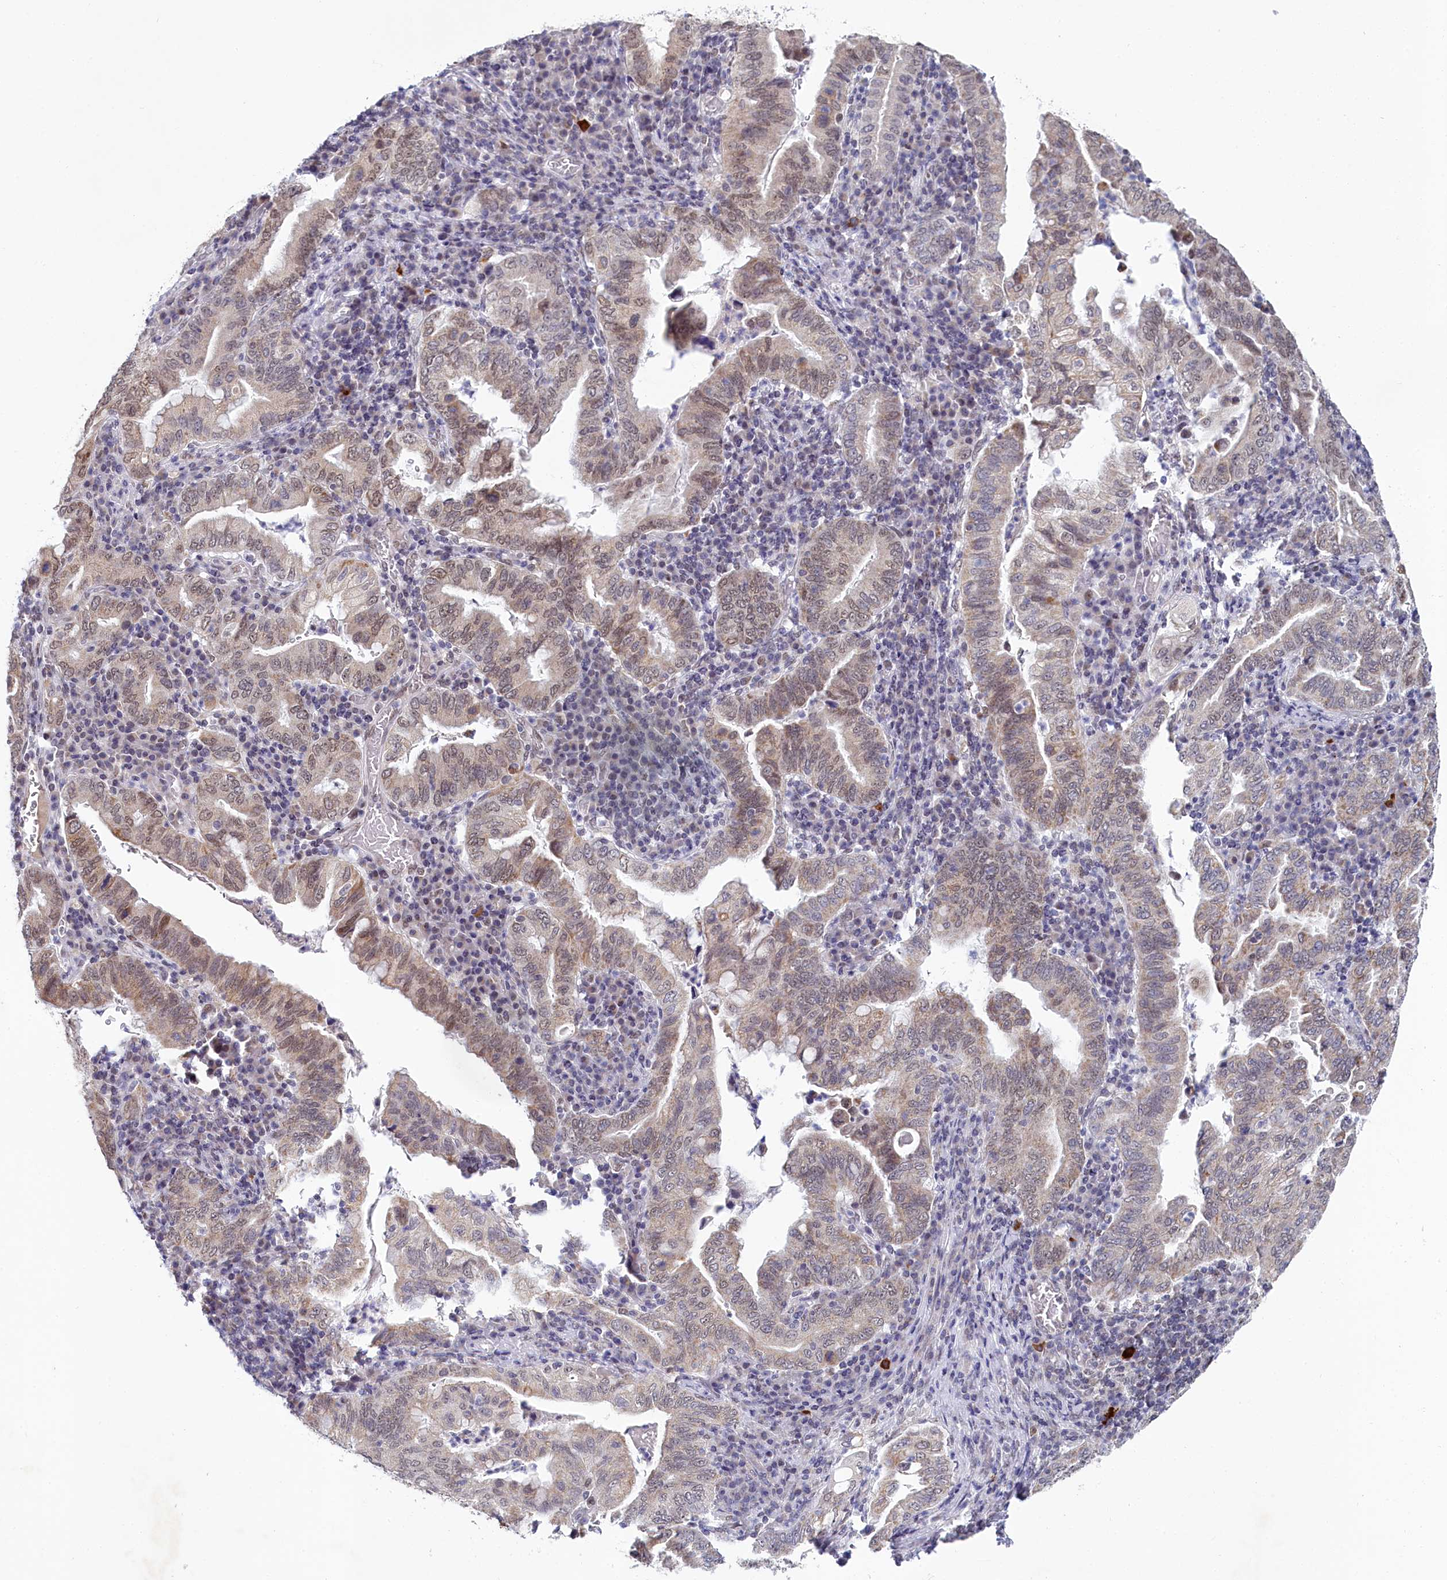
{"staining": {"intensity": "weak", "quantity": "25%-75%", "location": "cytoplasmic/membranous,nuclear"}, "tissue": "stomach cancer", "cell_type": "Tumor cells", "image_type": "cancer", "snomed": [{"axis": "morphology", "description": "Normal tissue, NOS"}, {"axis": "morphology", "description": "Adenocarcinoma, NOS"}, {"axis": "topography", "description": "Esophagus"}, {"axis": "topography", "description": "Stomach, upper"}, {"axis": "topography", "description": "Peripheral nerve tissue"}], "caption": "DAB immunohistochemical staining of adenocarcinoma (stomach) demonstrates weak cytoplasmic/membranous and nuclear protein expression in approximately 25%-75% of tumor cells. The protein is stained brown, and the nuclei are stained in blue (DAB (3,3'-diaminobenzidine) IHC with brightfield microscopy, high magnification).", "gene": "PPHLN1", "patient": {"sex": "male", "age": 62}}